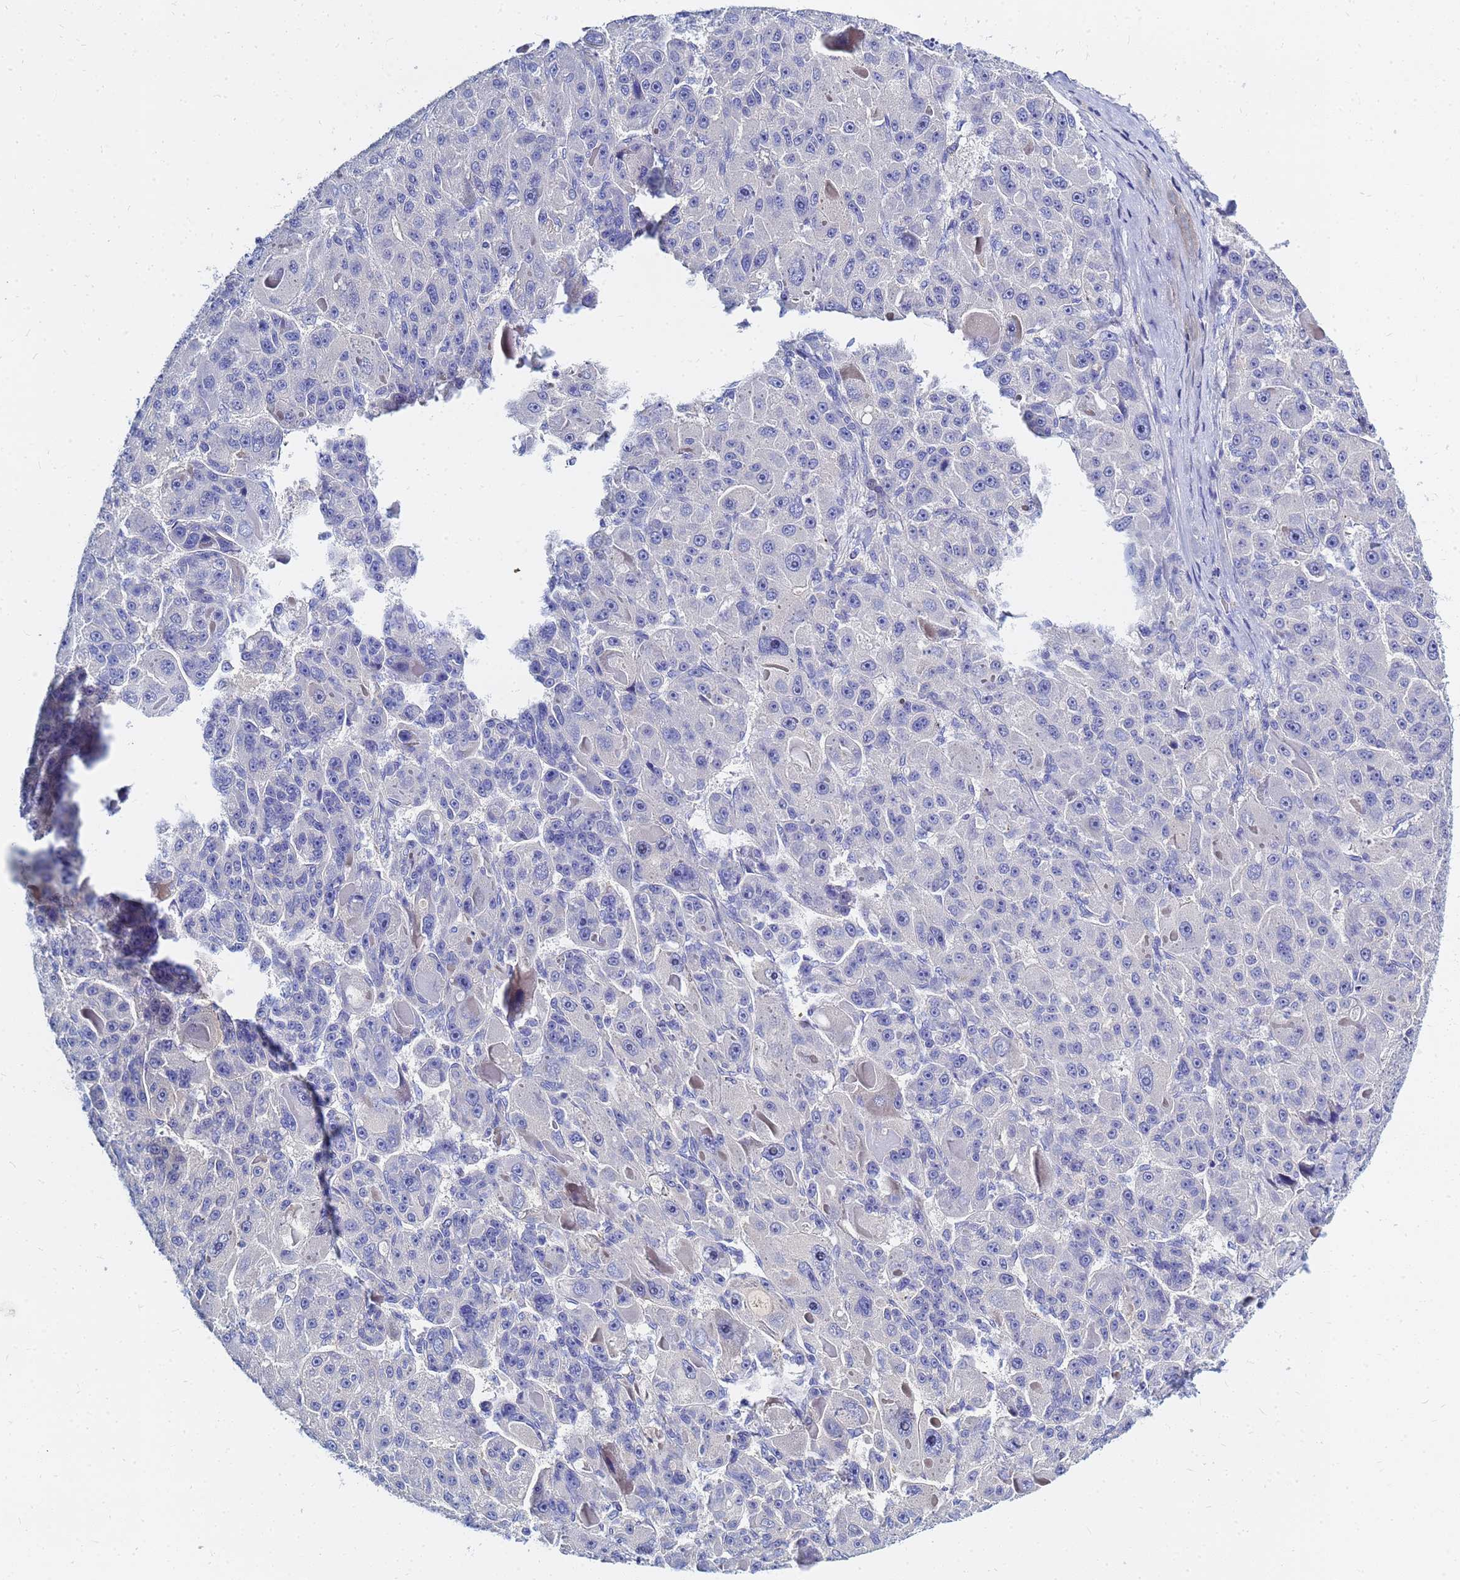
{"staining": {"intensity": "negative", "quantity": "none", "location": "none"}, "tissue": "liver cancer", "cell_type": "Tumor cells", "image_type": "cancer", "snomed": [{"axis": "morphology", "description": "Carcinoma, Hepatocellular, NOS"}, {"axis": "topography", "description": "Liver"}], "caption": "This photomicrograph is of hepatocellular carcinoma (liver) stained with IHC to label a protein in brown with the nuclei are counter-stained blue. There is no staining in tumor cells.", "gene": "ZNF552", "patient": {"sex": "male", "age": 76}}